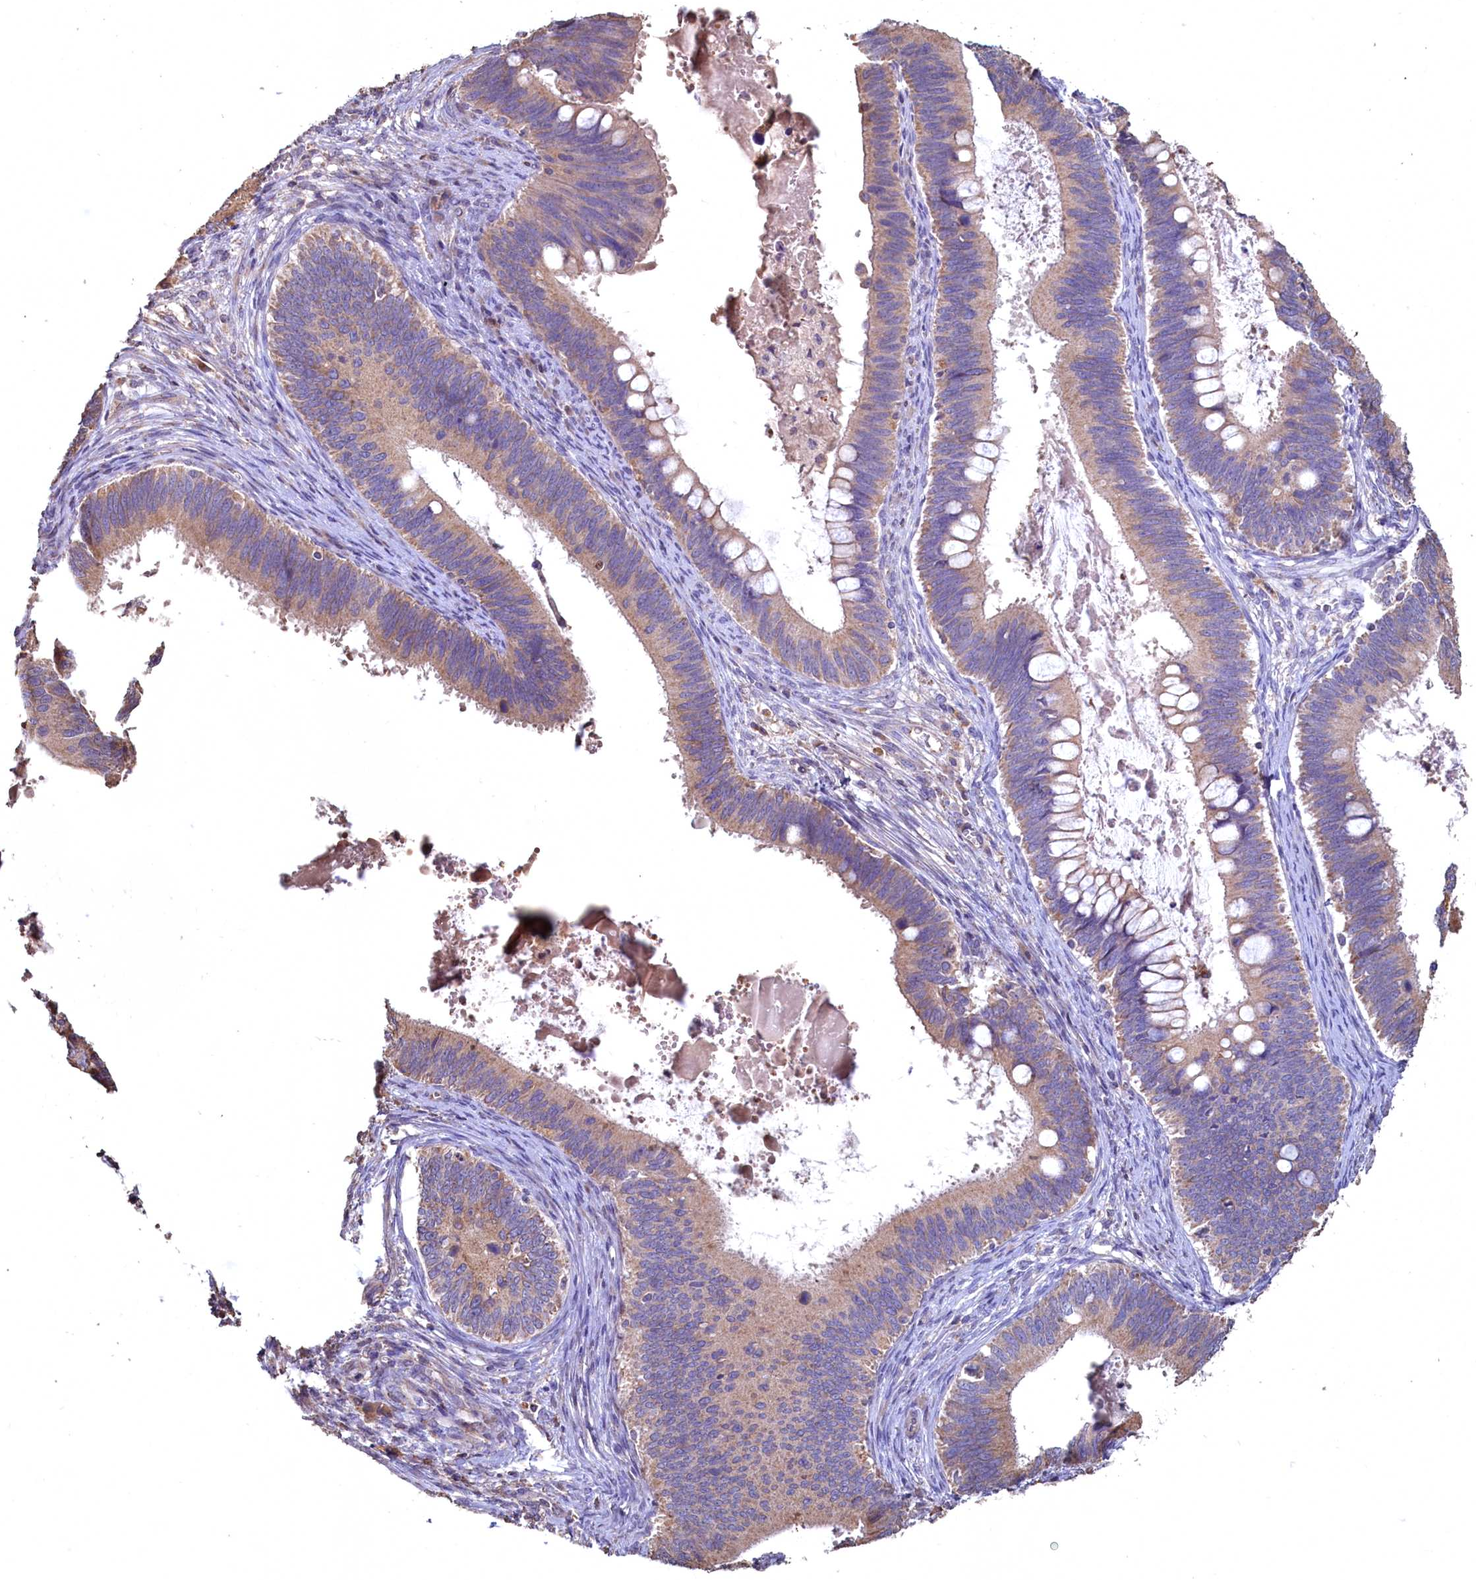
{"staining": {"intensity": "weak", "quantity": "25%-75%", "location": "cytoplasmic/membranous"}, "tissue": "cervical cancer", "cell_type": "Tumor cells", "image_type": "cancer", "snomed": [{"axis": "morphology", "description": "Adenocarcinoma, NOS"}, {"axis": "topography", "description": "Cervix"}], "caption": "This photomicrograph demonstrates IHC staining of cervical adenocarcinoma, with low weak cytoplasmic/membranous expression in approximately 25%-75% of tumor cells.", "gene": "FUNDC1", "patient": {"sex": "female", "age": 42}}